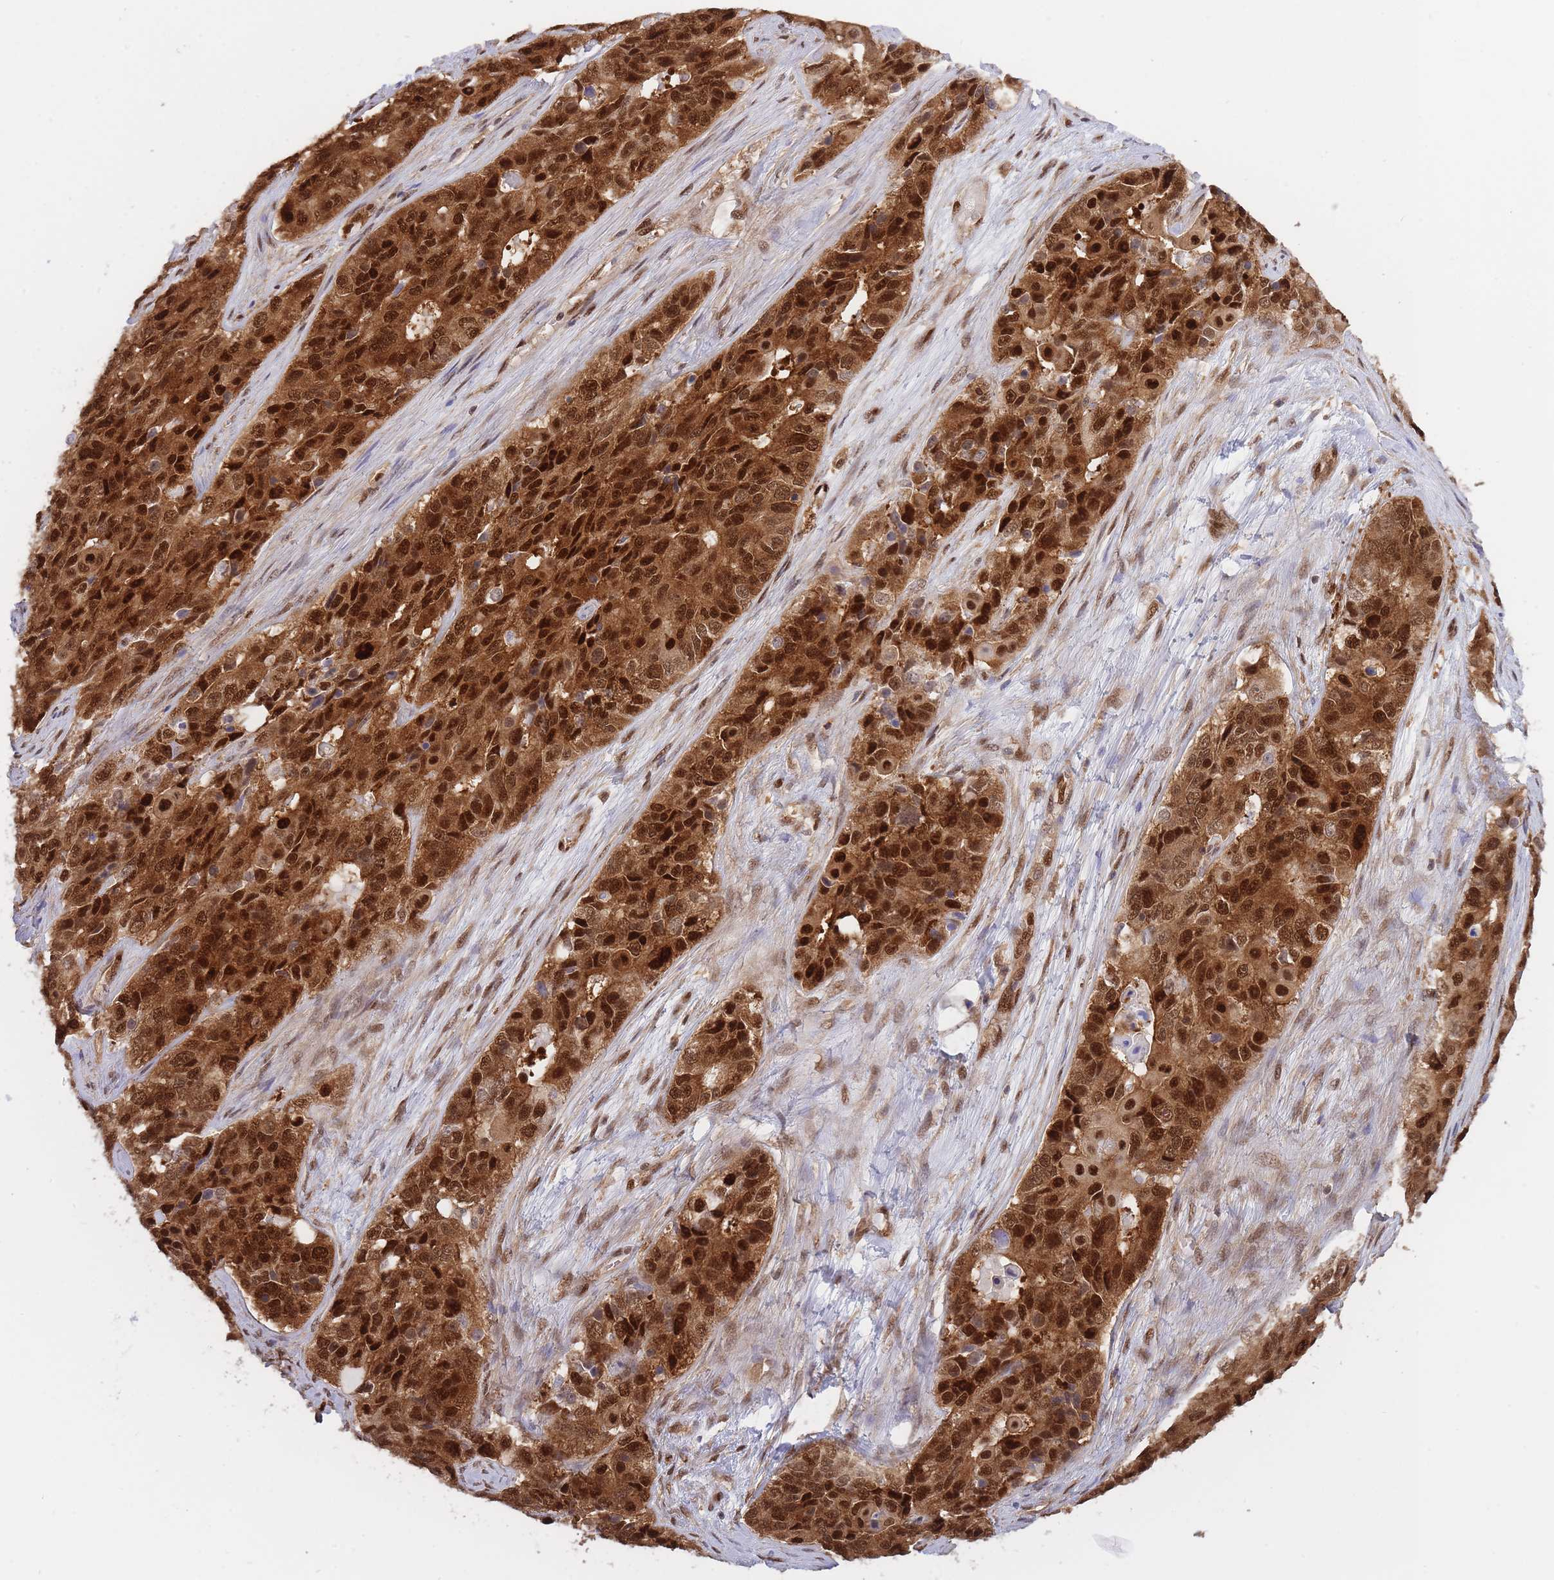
{"staining": {"intensity": "strong", "quantity": ">75%", "location": "cytoplasmic/membranous,nuclear"}, "tissue": "ovarian cancer", "cell_type": "Tumor cells", "image_type": "cancer", "snomed": [{"axis": "morphology", "description": "Carcinoma, endometroid"}, {"axis": "topography", "description": "Ovary"}], "caption": "Immunohistochemistry (IHC) photomicrograph of neoplastic tissue: human ovarian cancer stained using immunohistochemistry (IHC) demonstrates high levels of strong protein expression localized specifically in the cytoplasmic/membranous and nuclear of tumor cells, appearing as a cytoplasmic/membranous and nuclear brown color.", "gene": "NSFL1C", "patient": {"sex": "female", "age": 51}}